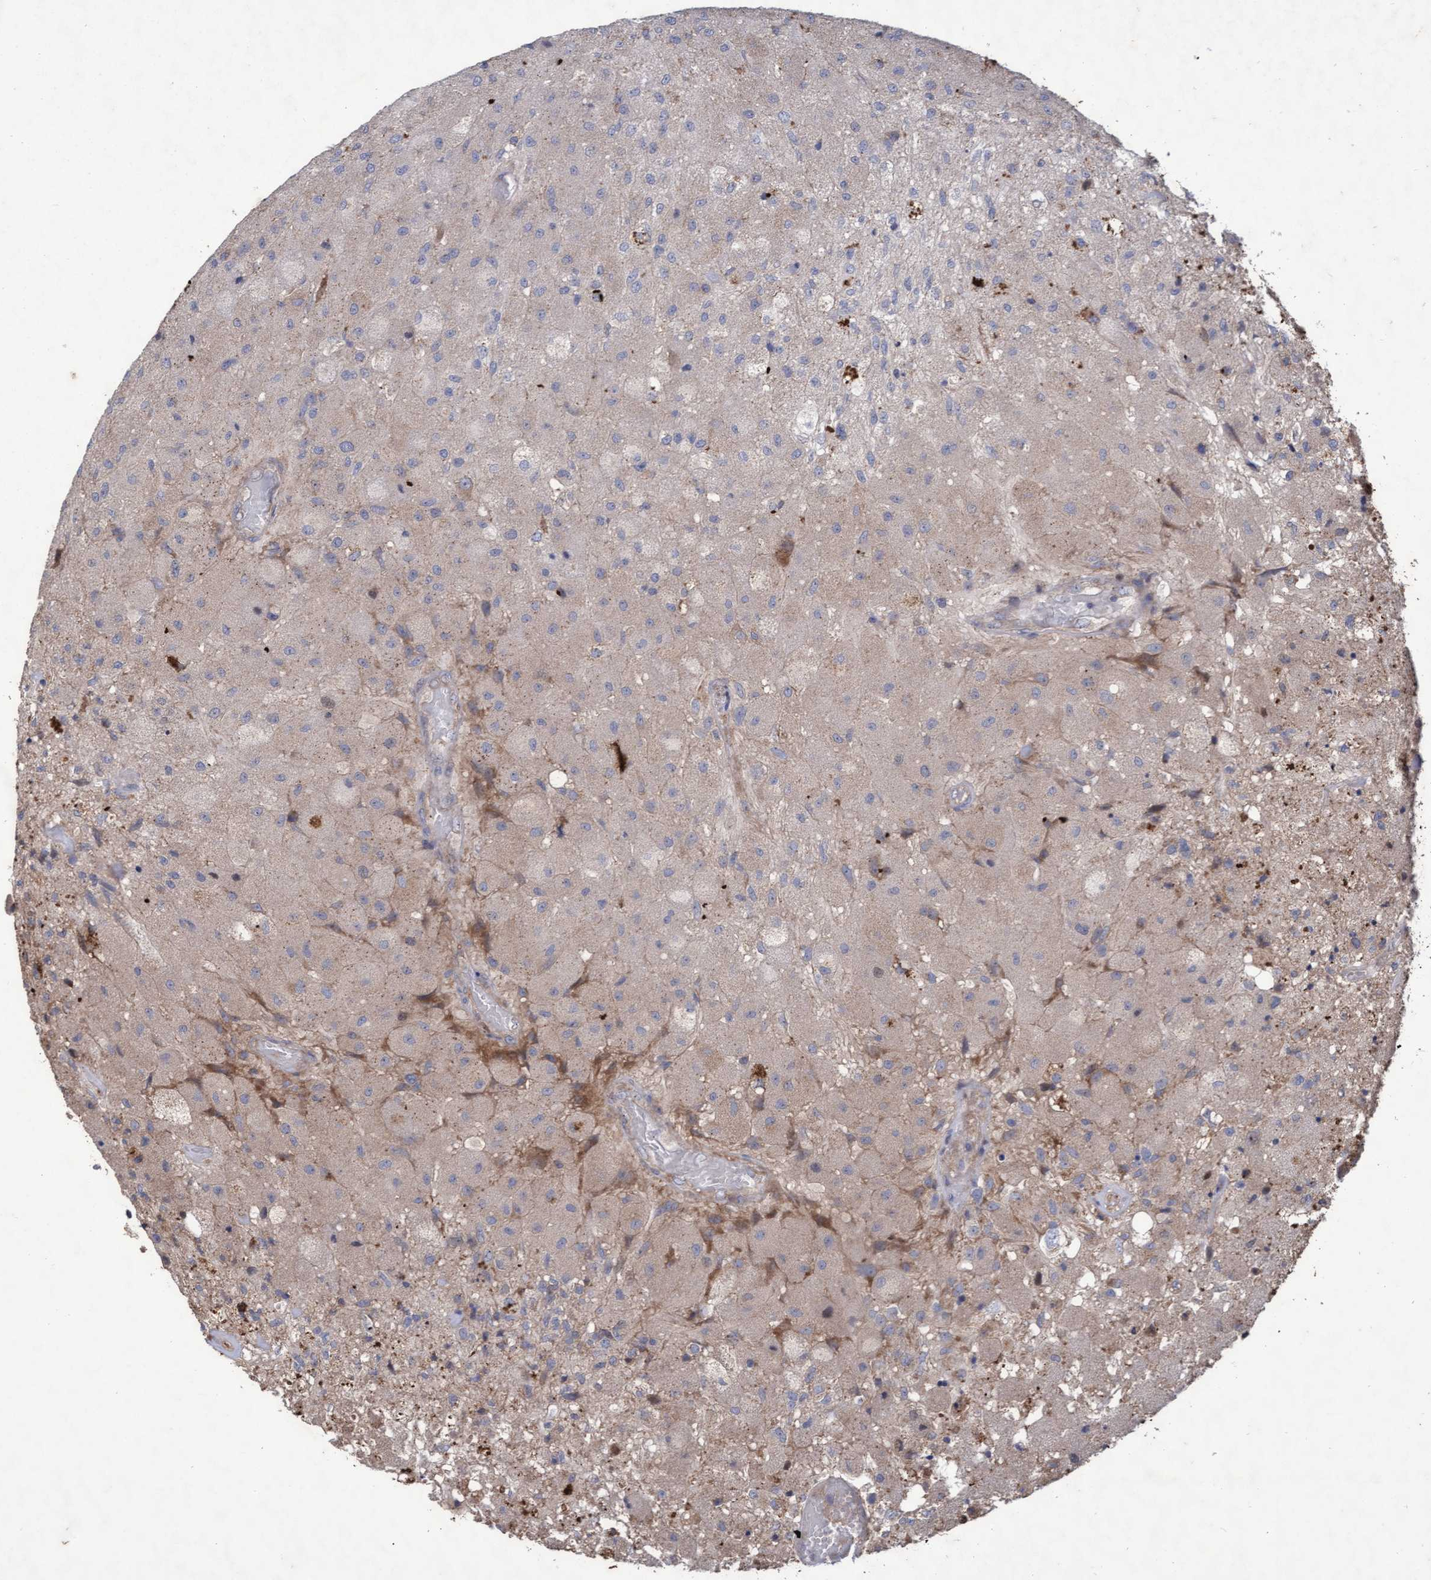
{"staining": {"intensity": "moderate", "quantity": "<25%", "location": "cytoplasmic/membranous"}, "tissue": "glioma", "cell_type": "Tumor cells", "image_type": "cancer", "snomed": [{"axis": "morphology", "description": "Normal tissue, NOS"}, {"axis": "morphology", "description": "Glioma, malignant, High grade"}, {"axis": "topography", "description": "Cerebral cortex"}], "caption": "Human malignant high-grade glioma stained for a protein (brown) exhibits moderate cytoplasmic/membranous positive expression in about <25% of tumor cells.", "gene": "ABCF2", "patient": {"sex": "male", "age": 77}}